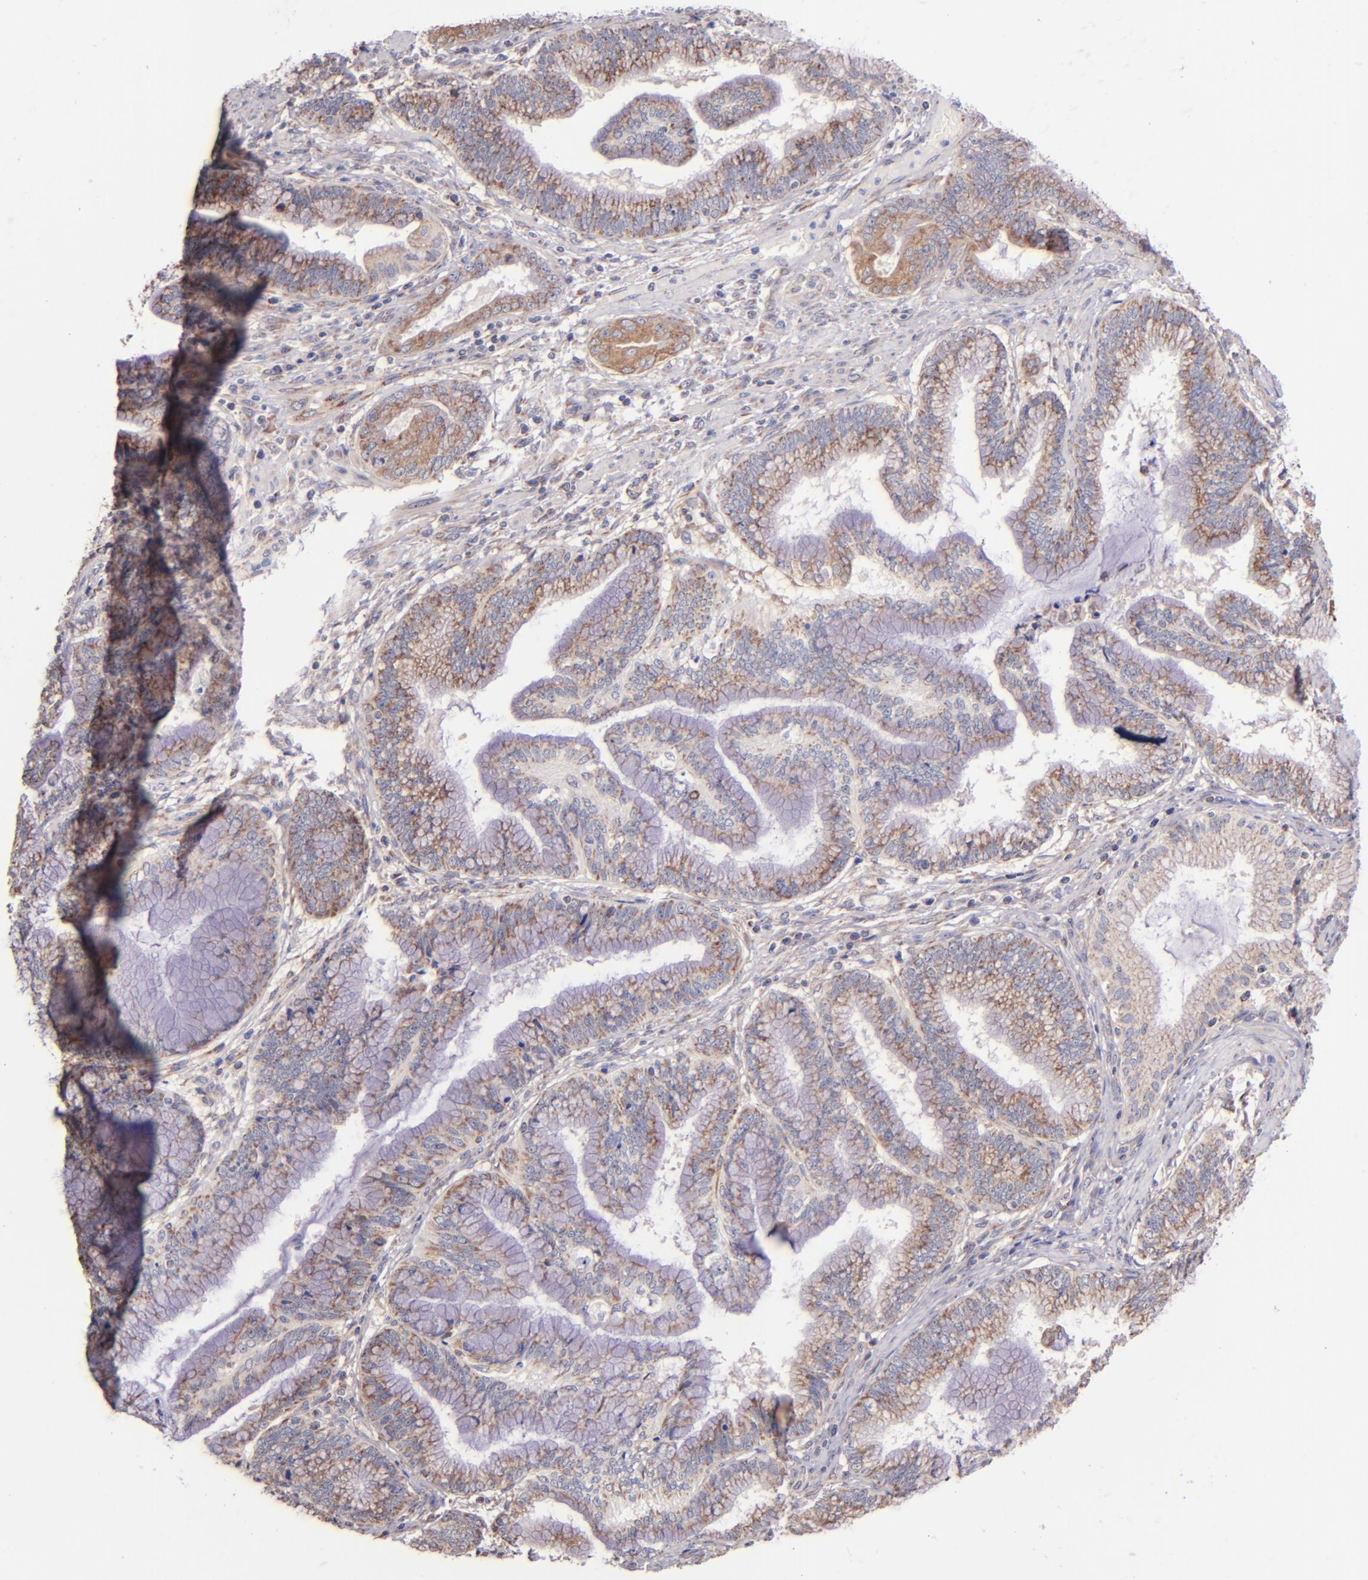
{"staining": {"intensity": "moderate", "quantity": "25%-75%", "location": "cytoplasmic/membranous"}, "tissue": "pancreatic cancer", "cell_type": "Tumor cells", "image_type": "cancer", "snomed": [{"axis": "morphology", "description": "Adenocarcinoma, NOS"}, {"axis": "topography", "description": "Pancreas"}], "caption": "Immunohistochemical staining of human pancreatic cancer exhibits medium levels of moderate cytoplasmic/membranous expression in approximately 25%-75% of tumor cells.", "gene": "SHC1", "patient": {"sex": "female", "age": 64}}